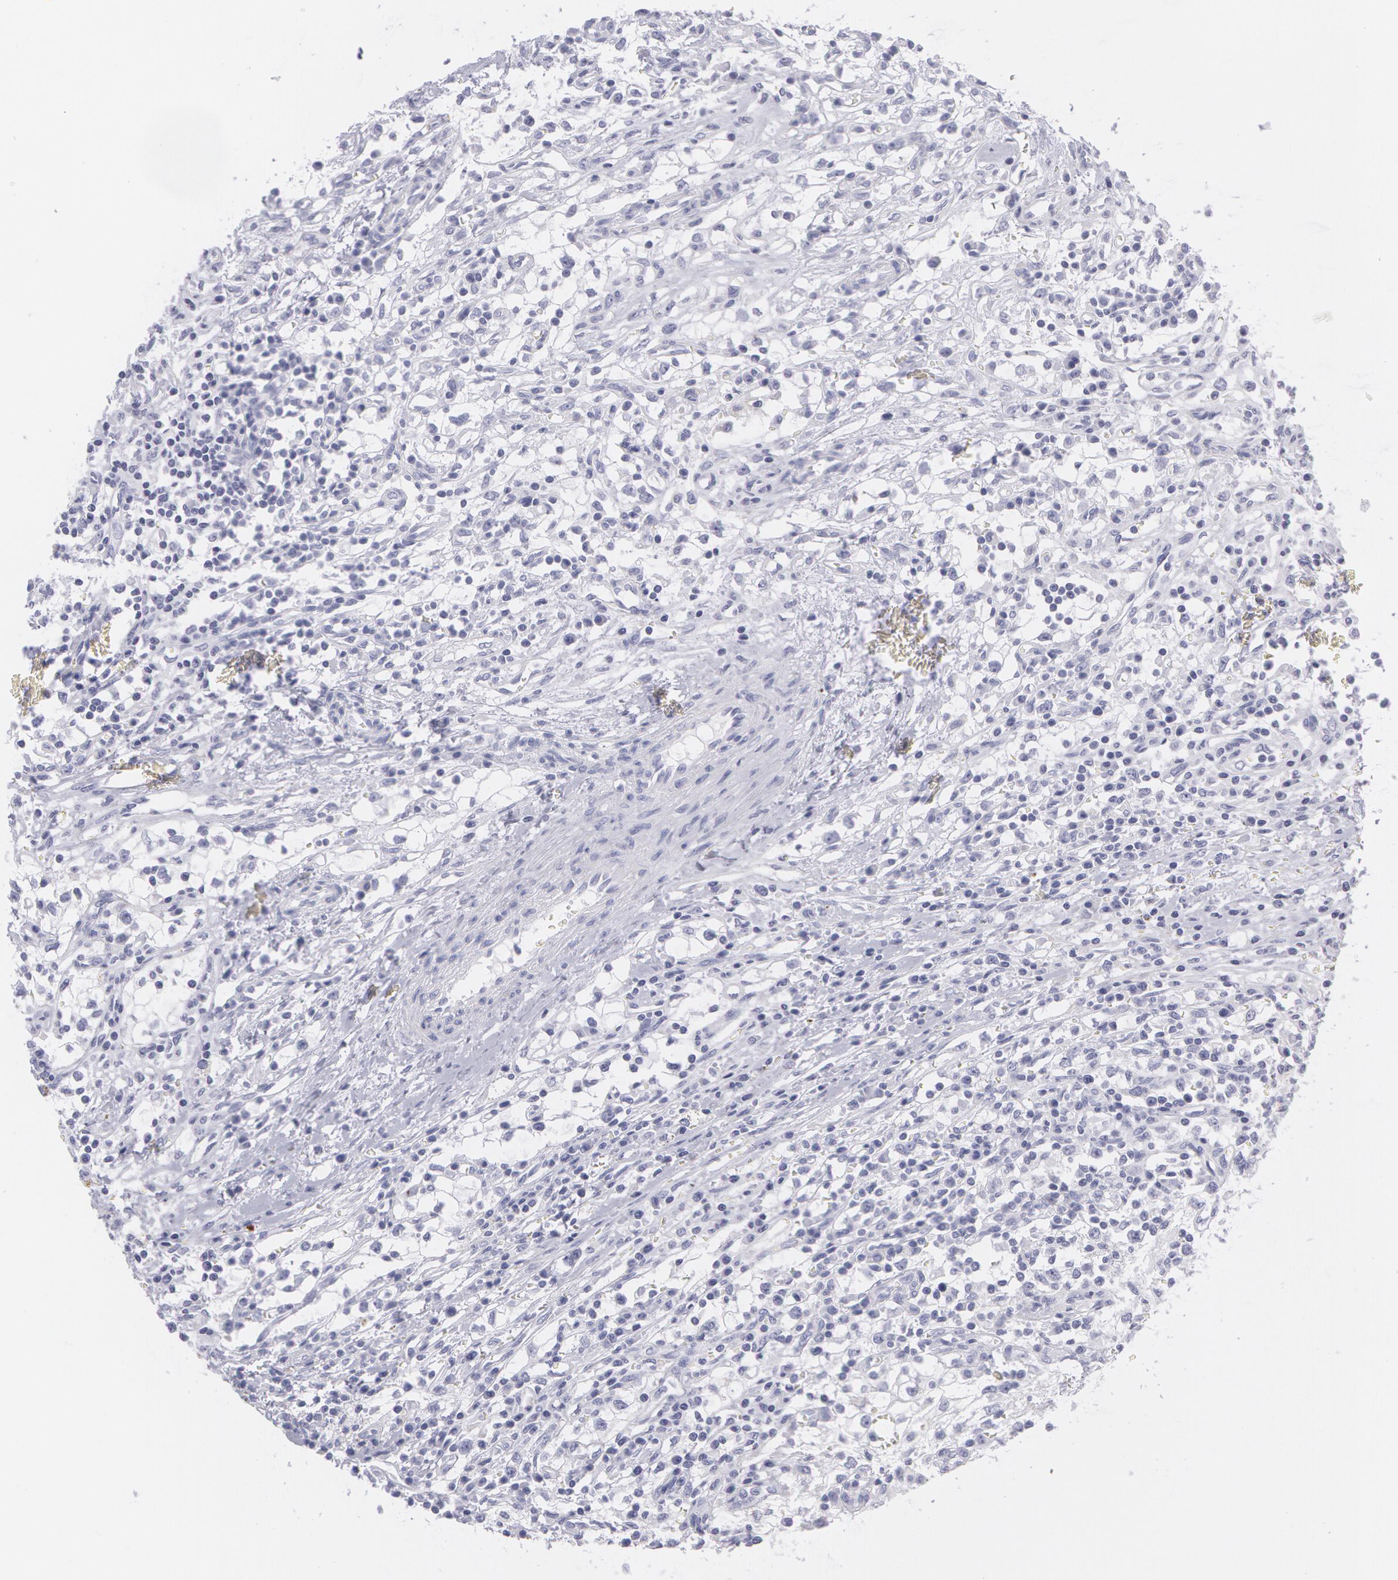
{"staining": {"intensity": "negative", "quantity": "none", "location": "none"}, "tissue": "renal cancer", "cell_type": "Tumor cells", "image_type": "cancer", "snomed": [{"axis": "morphology", "description": "Adenocarcinoma, NOS"}, {"axis": "topography", "description": "Kidney"}], "caption": "High power microscopy histopathology image of an immunohistochemistry photomicrograph of renal cancer (adenocarcinoma), revealing no significant positivity in tumor cells.", "gene": "AMACR", "patient": {"sex": "male", "age": 82}}